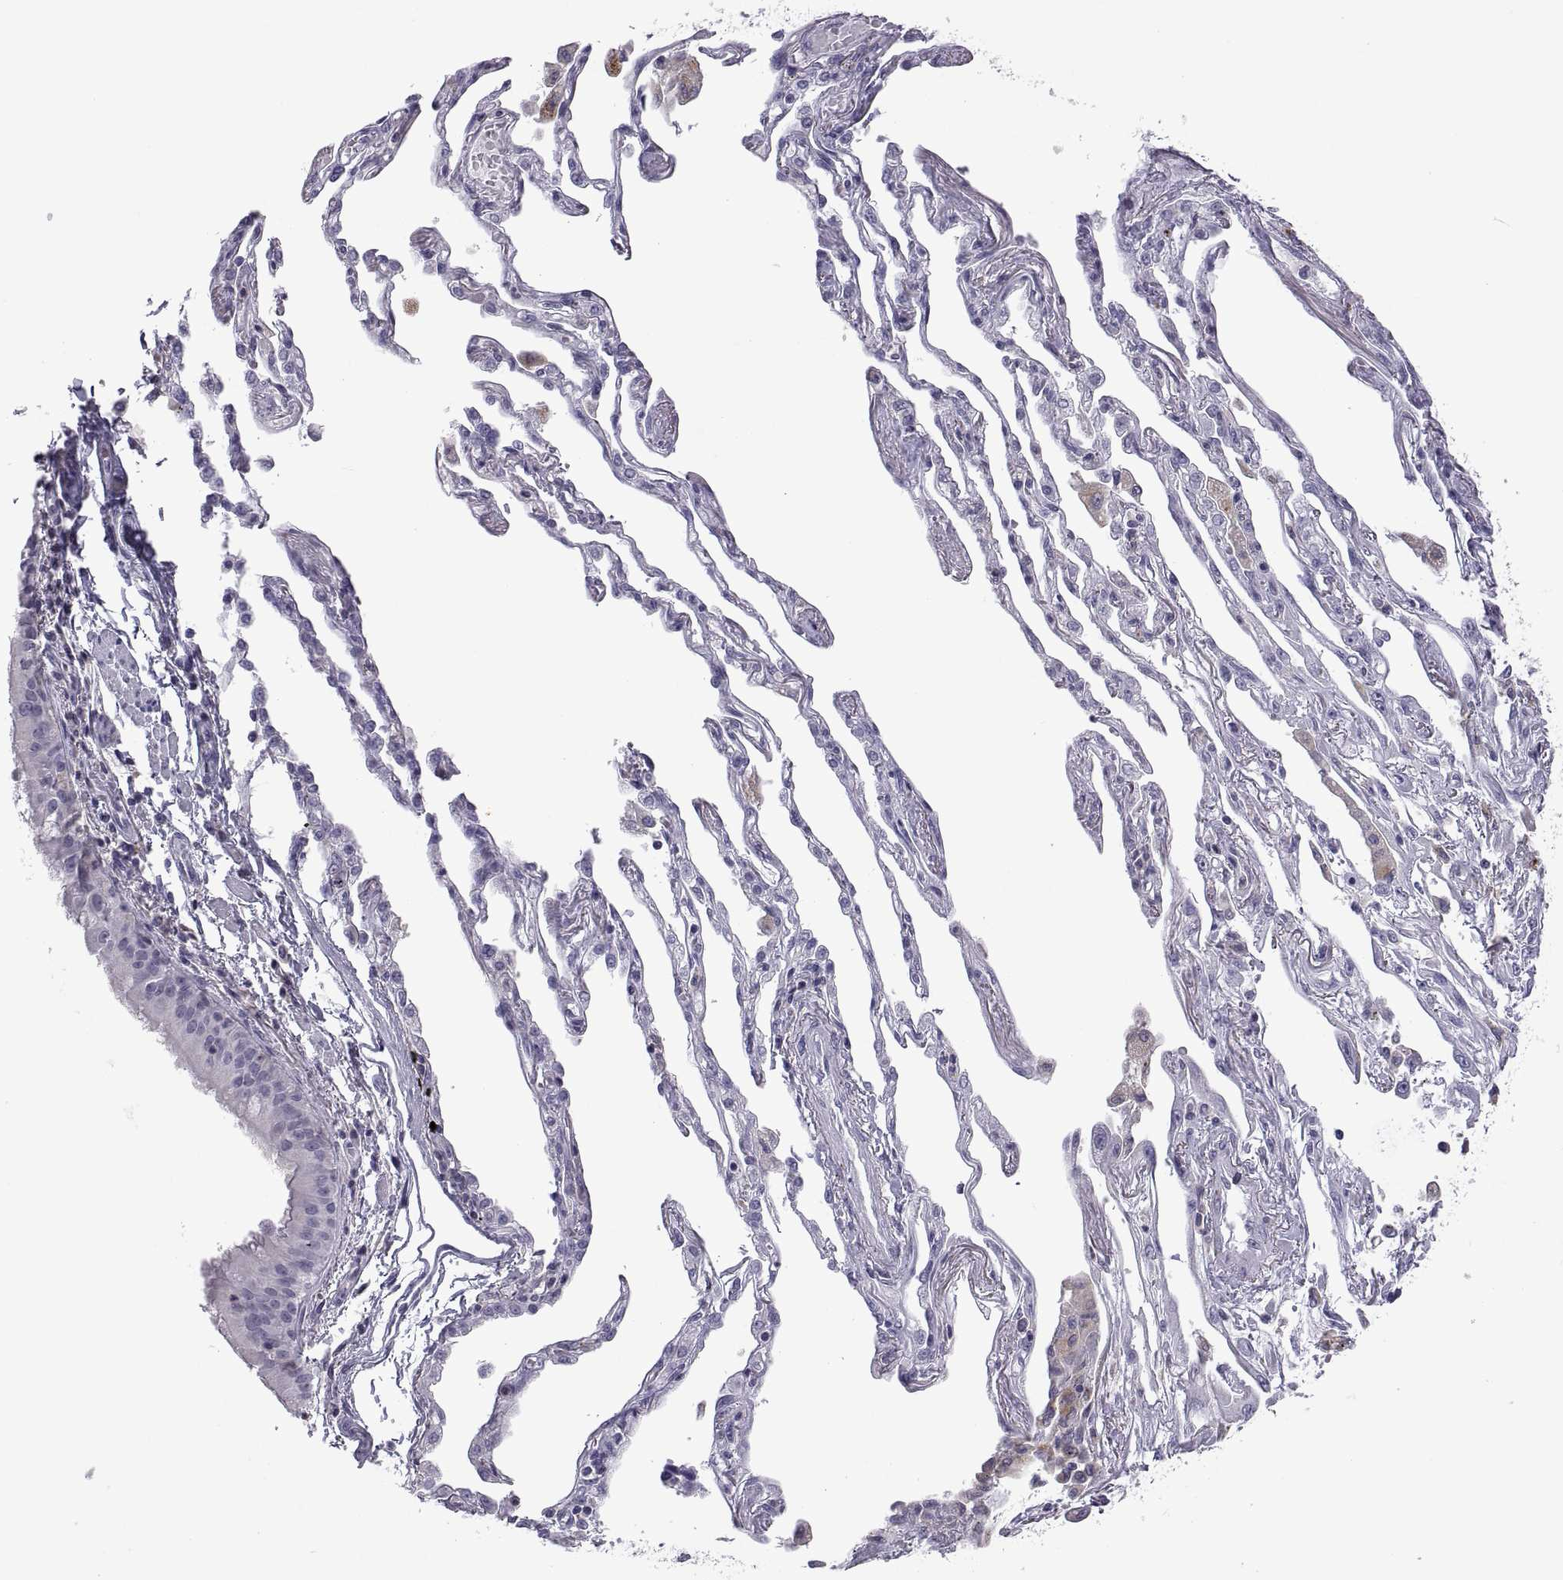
{"staining": {"intensity": "negative", "quantity": "none", "location": "none"}, "tissue": "lung cancer", "cell_type": "Tumor cells", "image_type": "cancer", "snomed": [{"axis": "morphology", "description": "Squamous cell carcinoma, NOS"}, {"axis": "topography", "description": "Lung"}], "caption": "Lung squamous cell carcinoma stained for a protein using IHC exhibits no staining tumor cells.", "gene": "RGS19", "patient": {"sex": "male", "age": 73}}